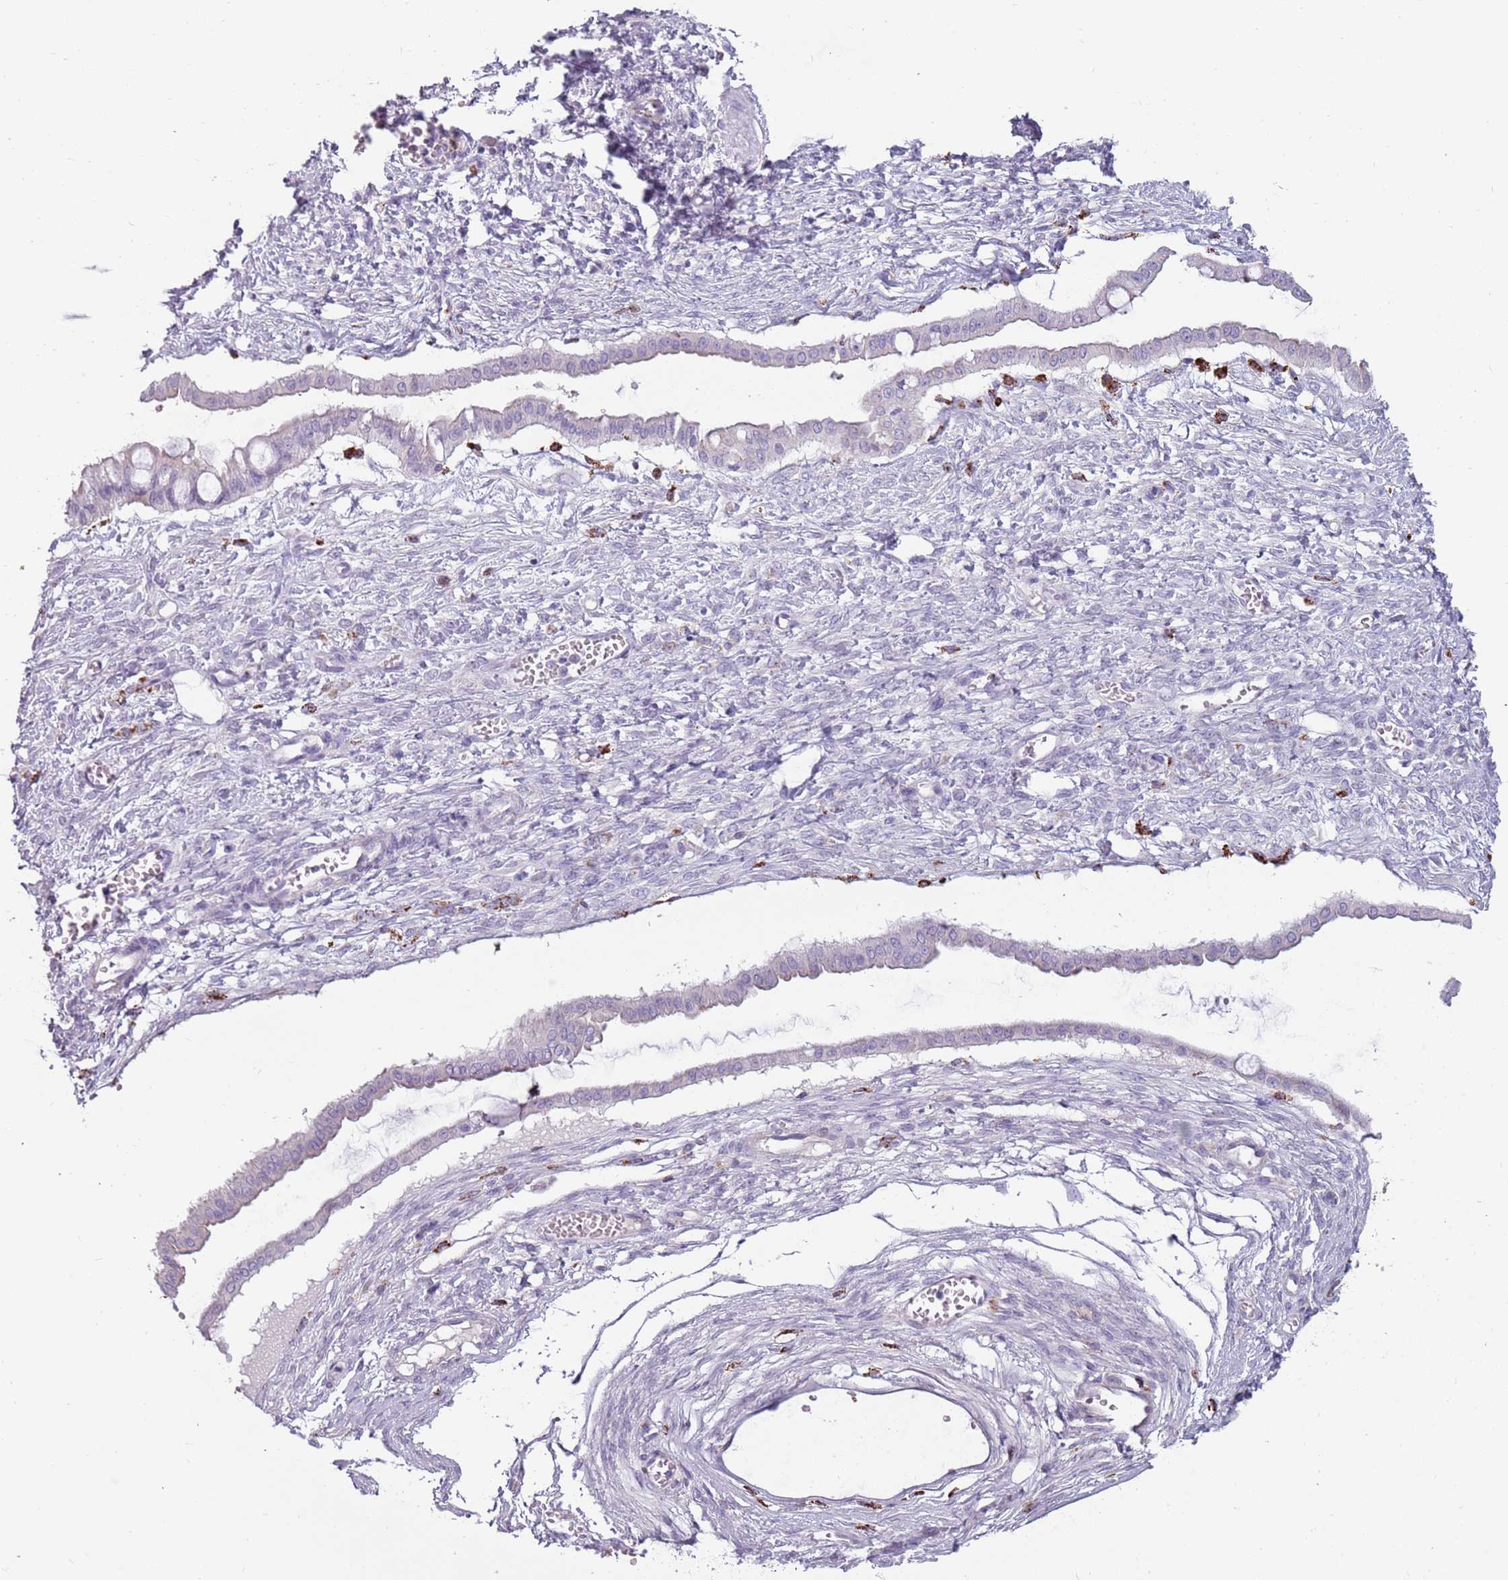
{"staining": {"intensity": "negative", "quantity": "none", "location": "none"}, "tissue": "ovarian cancer", "cell_type": "Tumor cells", "image_type": "cancer", "snomed": [{"axis": "morphology", "description": "Cystadenocarcinoma, mucinous, NOS"}, {"axis": "topography", "description": "Ovary"}], "caption": "This image is of mucinous cystadenocarcinoma (ovarian) stained with IHC to label a protein in brown with the nuclei are counter-stained blue. There is no positivity in tumor cells.", "gene": "NWD2", "patient": {"sex": "female", "age": 73}}